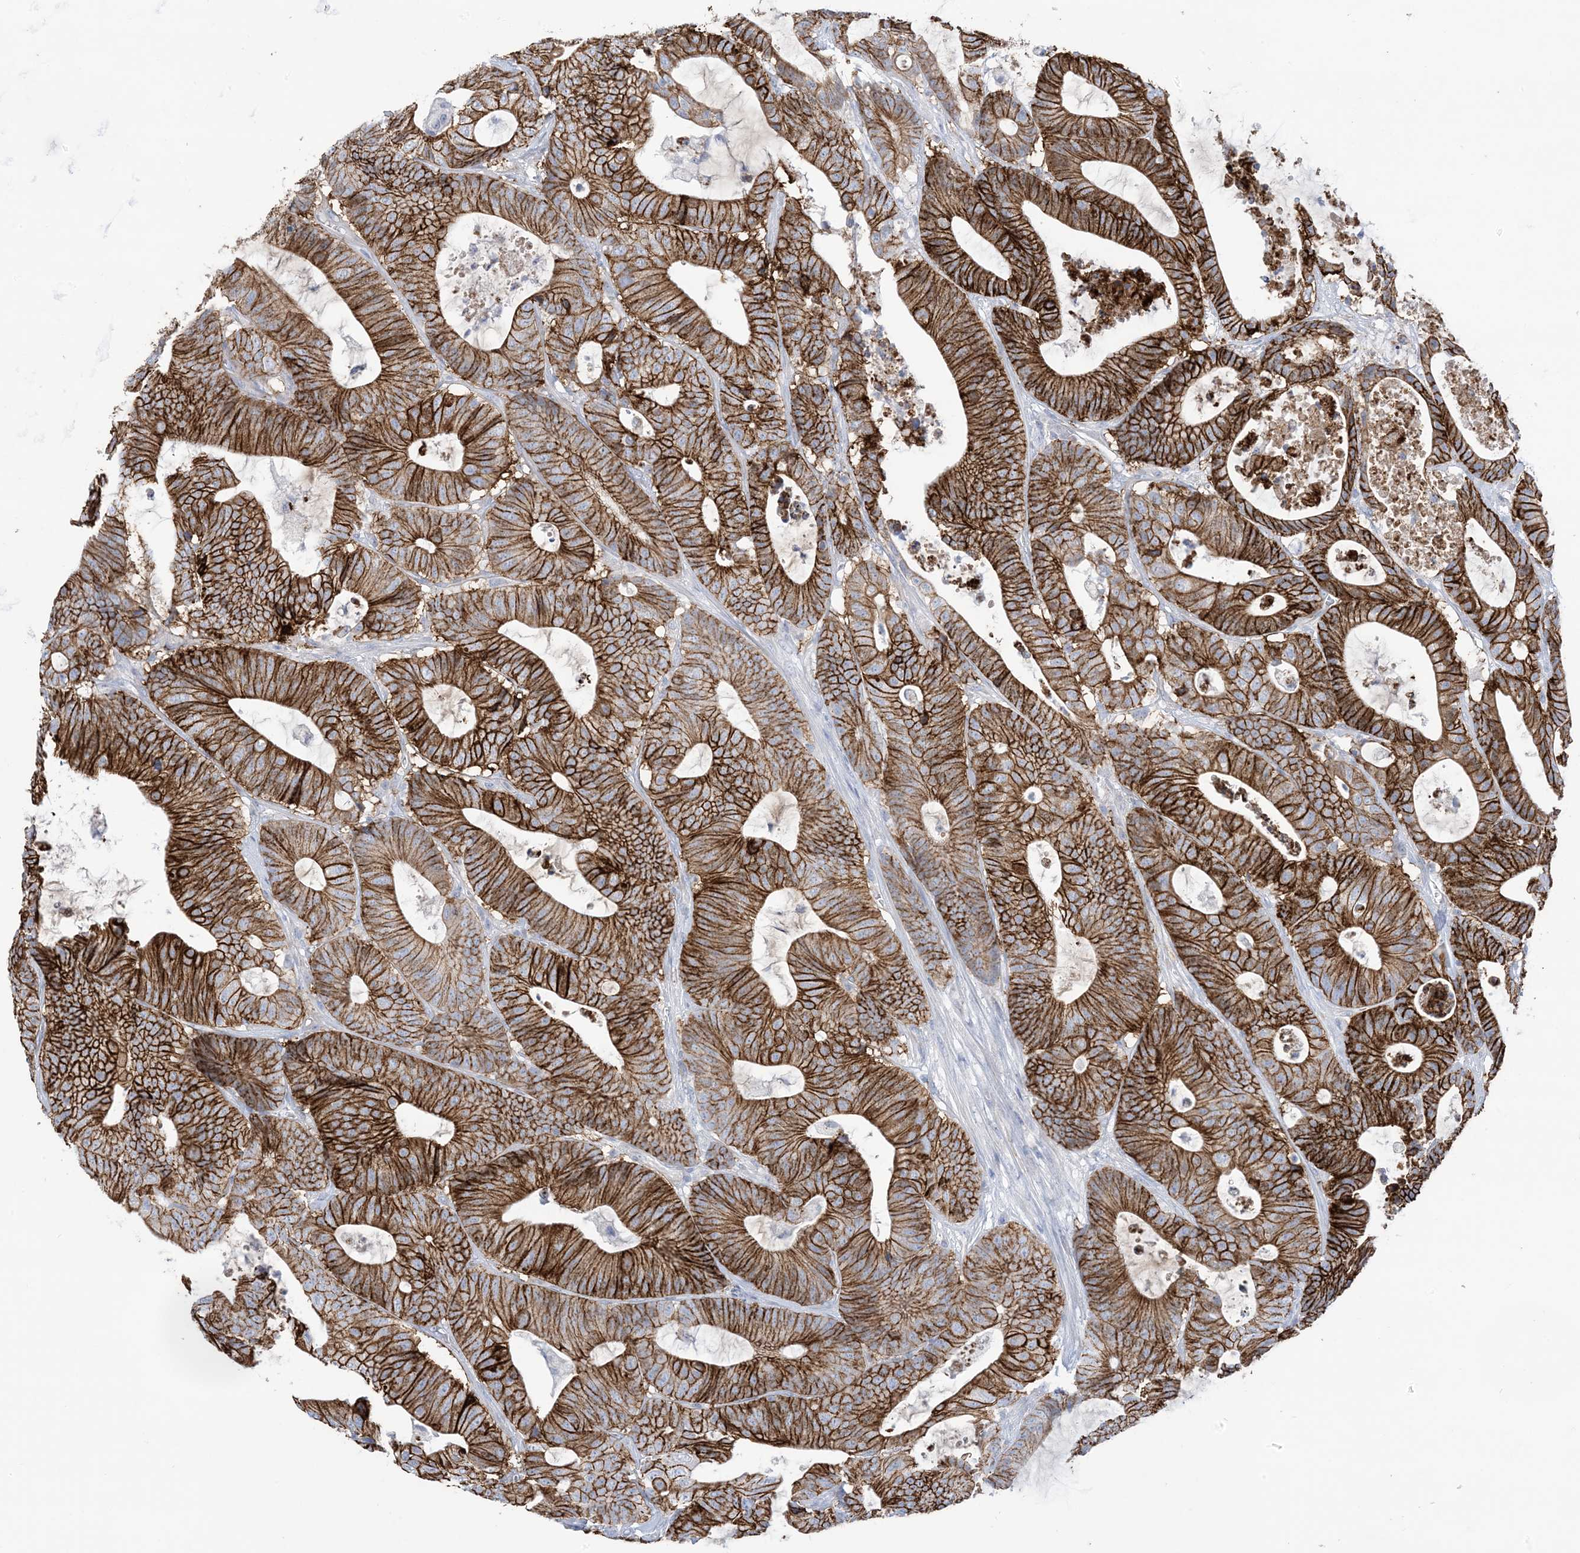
{"staining": {"intensity": "strong", "quantity": ">75%", "location": "cytoplasmic/membranous"}, "tissue": "colorectal cancer", "cell_type": "Tumor cells", "image_type": "cancer", "snomed": [{"axis": "morphology", "description": "Adenocarcinoma, NOS"}, {"axis": "topography", "description": "Colon"}], "caption": "Human colorectal adenocarcinoma stained with a brown dye demonstrates strong cytoplasmic/membranous positive staining in about >75% of tumor cells.", "gene": "ATP11C", "patient": {"sex": "female", "age": 84}}